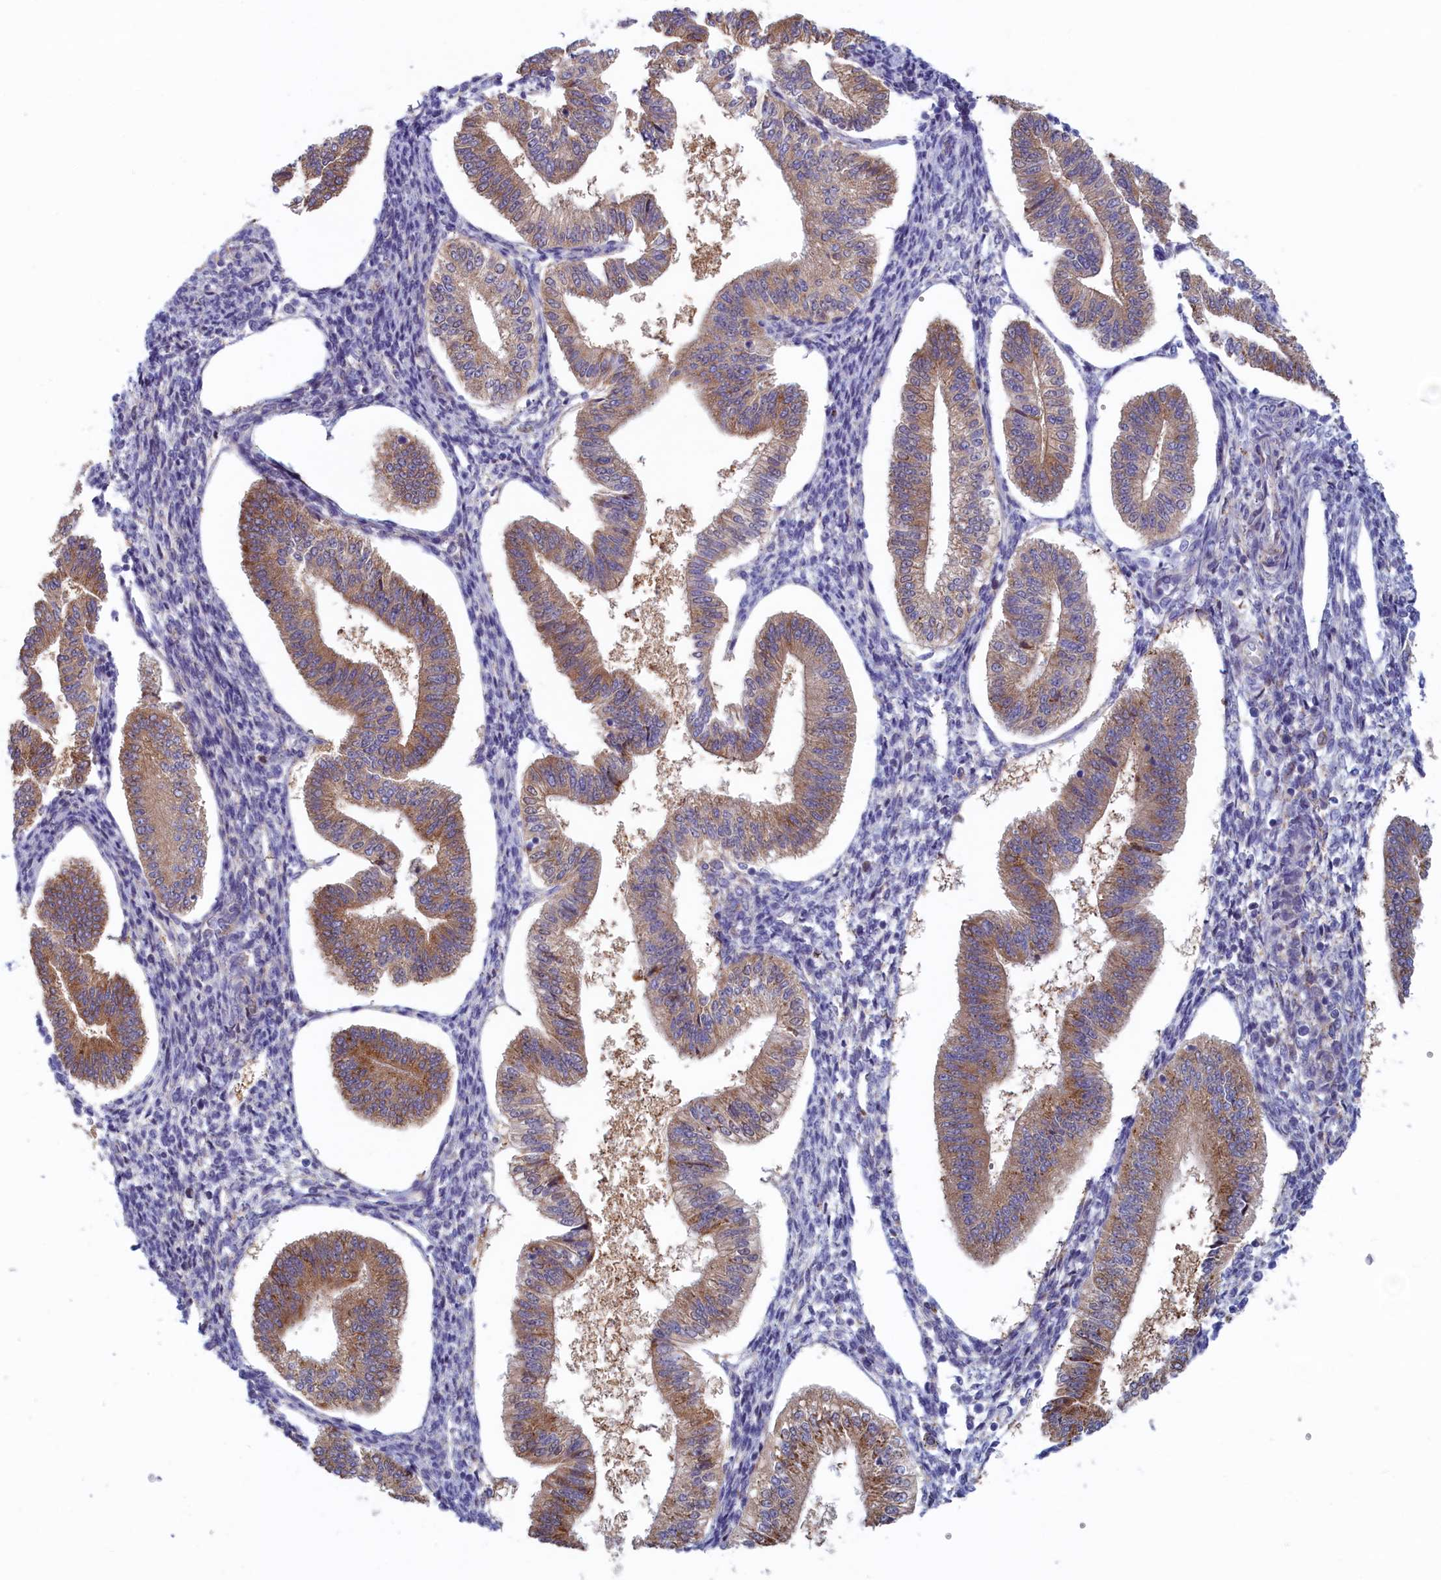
{"staining": {"intensity": "moderate", "quantity": "25%-75%", "location": "cytoplasmic/membranous"}, "tissue": "endometrium", "cell_type": "Cells in endometrial stroma", "image_type": "normal", "snomed": [{"axis": "morphology", "description": "Normal tissue, NOS"}, {"axis": "topography", "description": "Endometrium"}], "caption": "A high-resolution photomicrograph shows immunohistochemistry staining of normal endometrium, which demonstrates moderate cytoplasmic/membranous staining in approximately 25%-75% of cells in endometrial stroma. Using DAB (brown) and hematoxylin (blue) stains, captured at high magnification using brightfield microscopy.", "gene": "SYNDIG1L", "patient": {"sex": "female", "age": 34}}